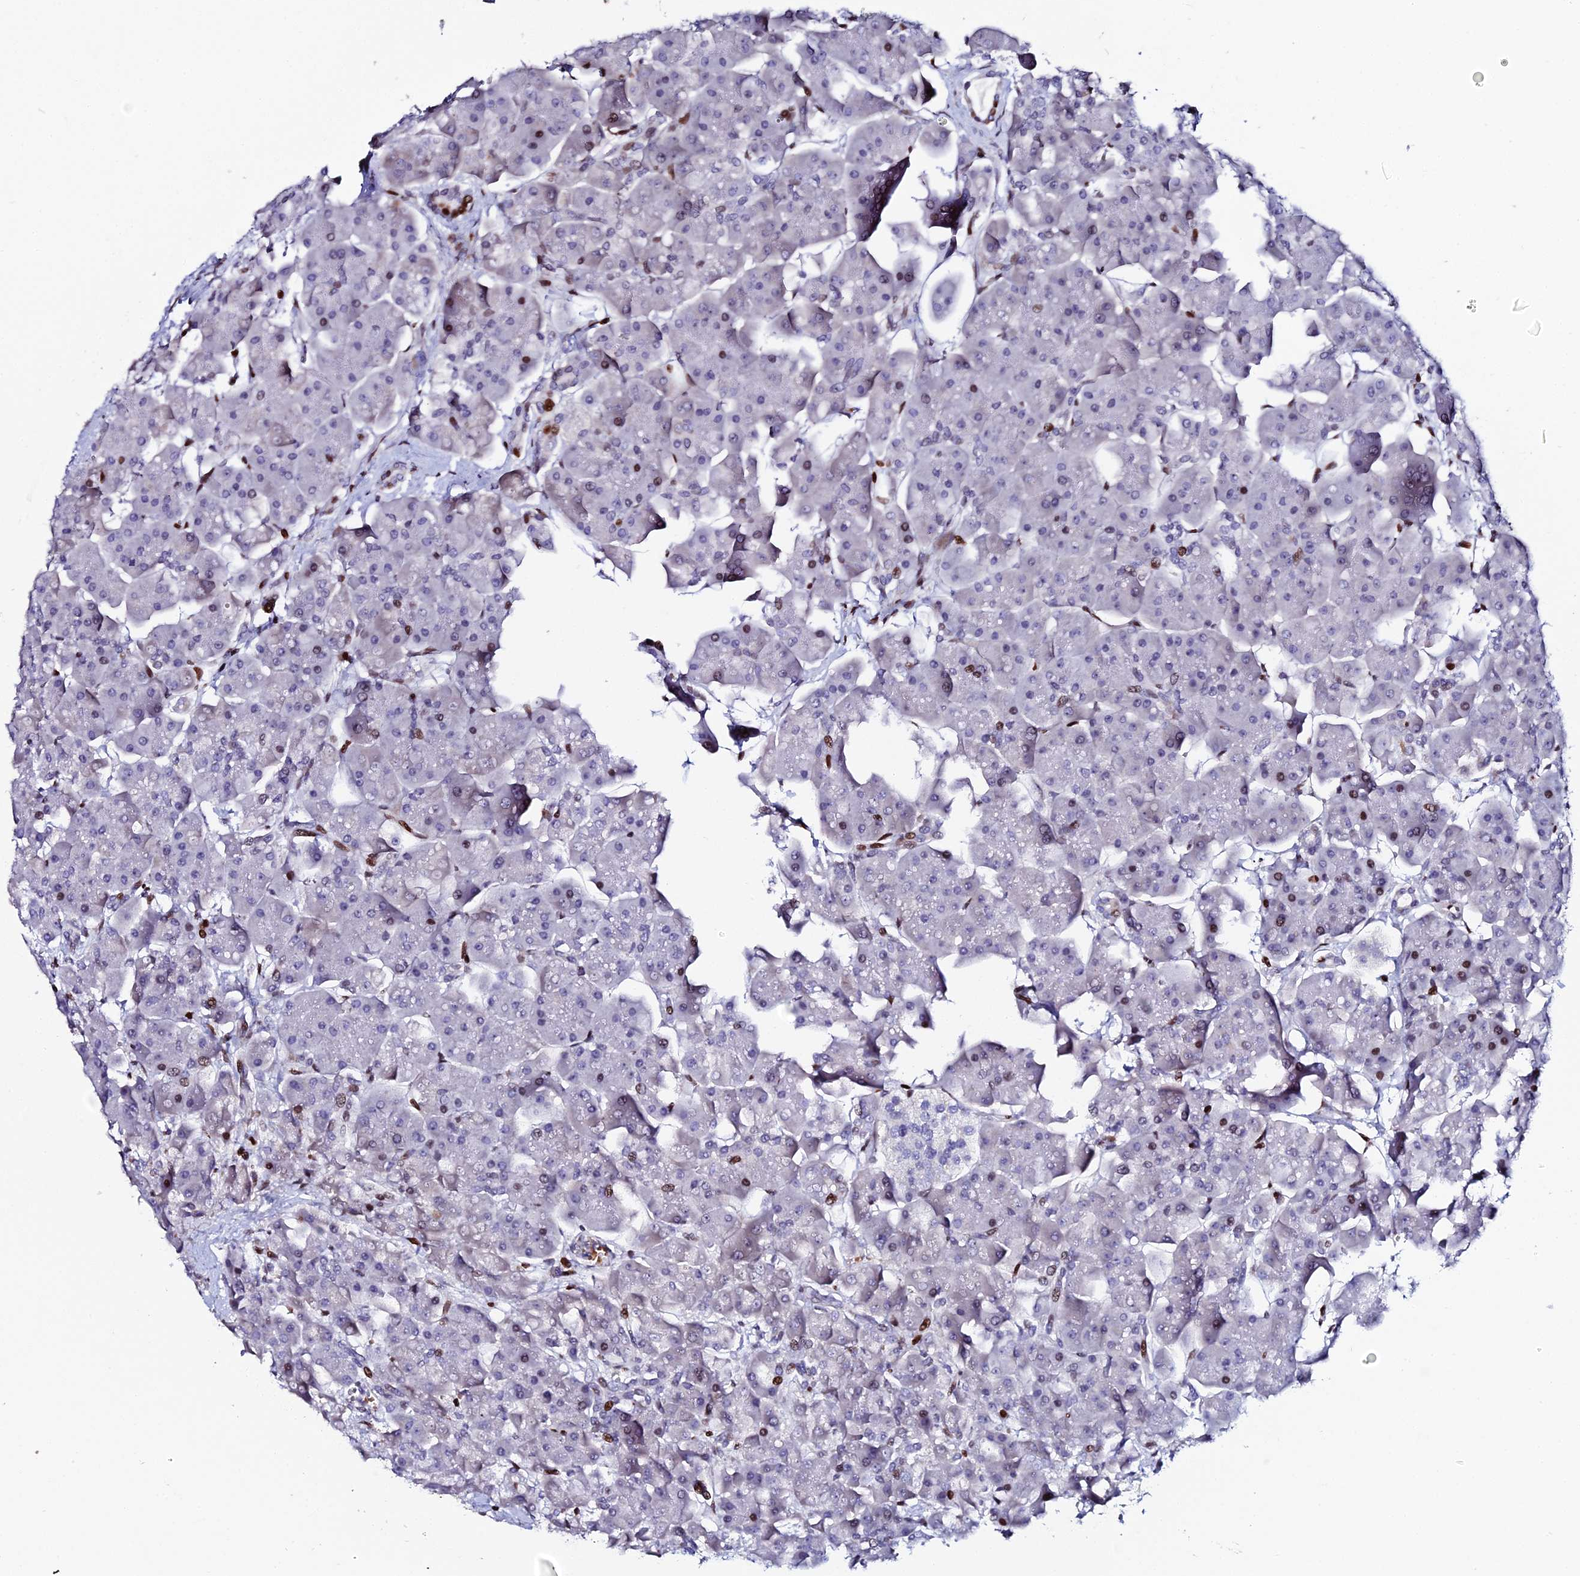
{"staining": {"intensity": "strong", "quantity": "<25%", "location": "nuclear"}, "tissue": "pancreas", "cell_type": "Exocrine glandular cells", "image_type": "normal", "snomed": [{"axis": "morphology", "description": "Normal tissue, NOS"}, {"axis": "topography", "description": "Pancreas"}], "caption": "Protein staining demonstrates strong nuclear staining in about <25% of exocrine glandular cells in benign pancreas.", "gene": "MYNN", "patient": {"sex": "male", "age": 66}}